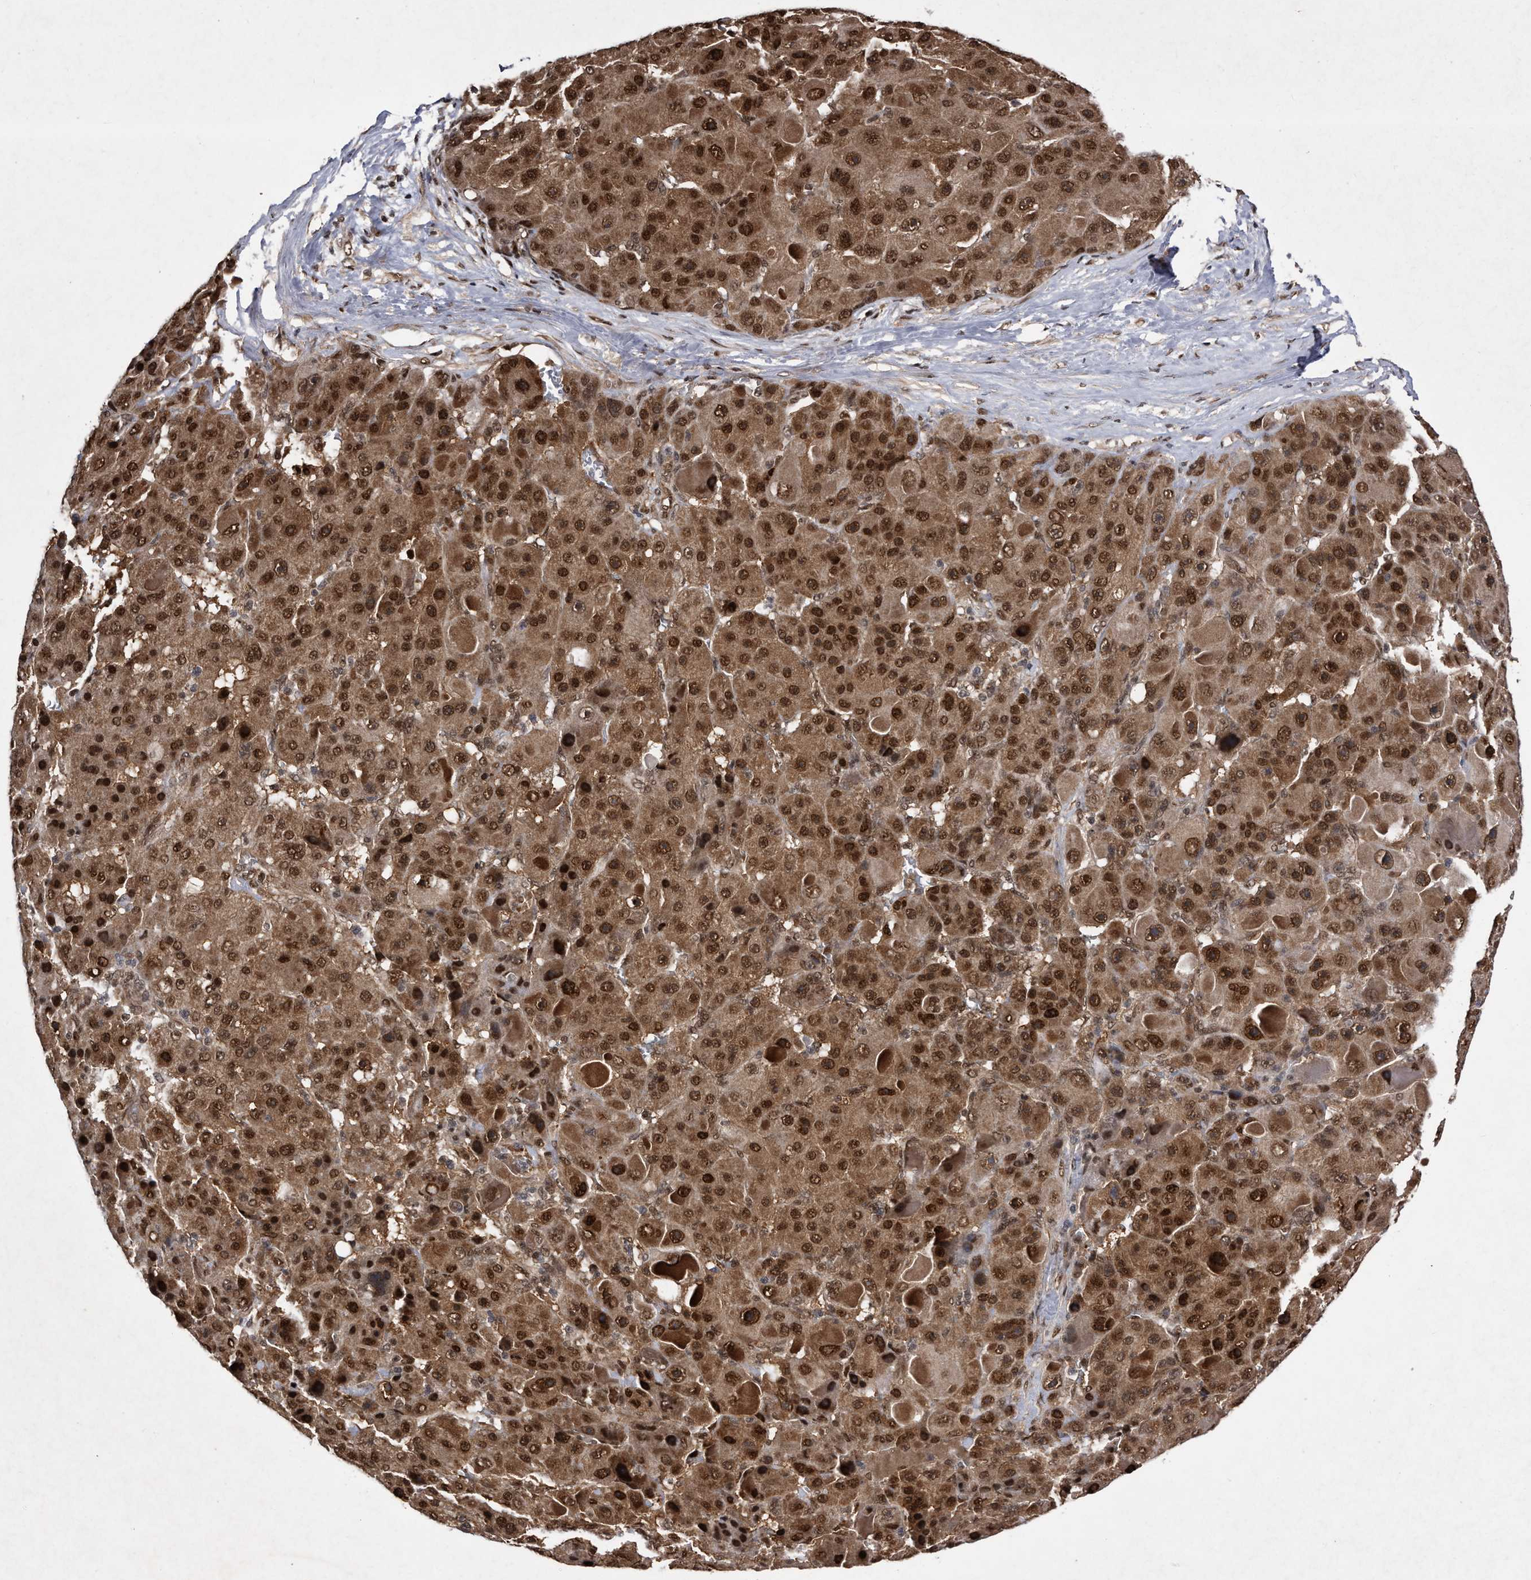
{"staining": {"intensity": "strong", "quantity": ">75%", "location": "cytoplasmic/membranous,nuclear"}, "tissue": "liver cancer", "cell_type": "Tumor cells", "image_type": "cancer", "snomed": [{"axis": "morphology", "description": "Carcinoma, Hepatocellular, NOS"}, {"axis": "topography", "description": "Liver"}], "caption": "IHC staining of liver cancer, which shows high levels of strong cytoplasmic/membranous and nuclear staining in approximately >75% of tumor cells indicating strong cytoplasmic/membranous and nuclear protein staining. The staining was performed using DAB (3,3'-diaminobenzidine) (brown) for protein detection and nuclei were counterstained in hematoxylin (blue).", "gene": "RAD23B", "patient": {"sex": "male", "age": 76}}